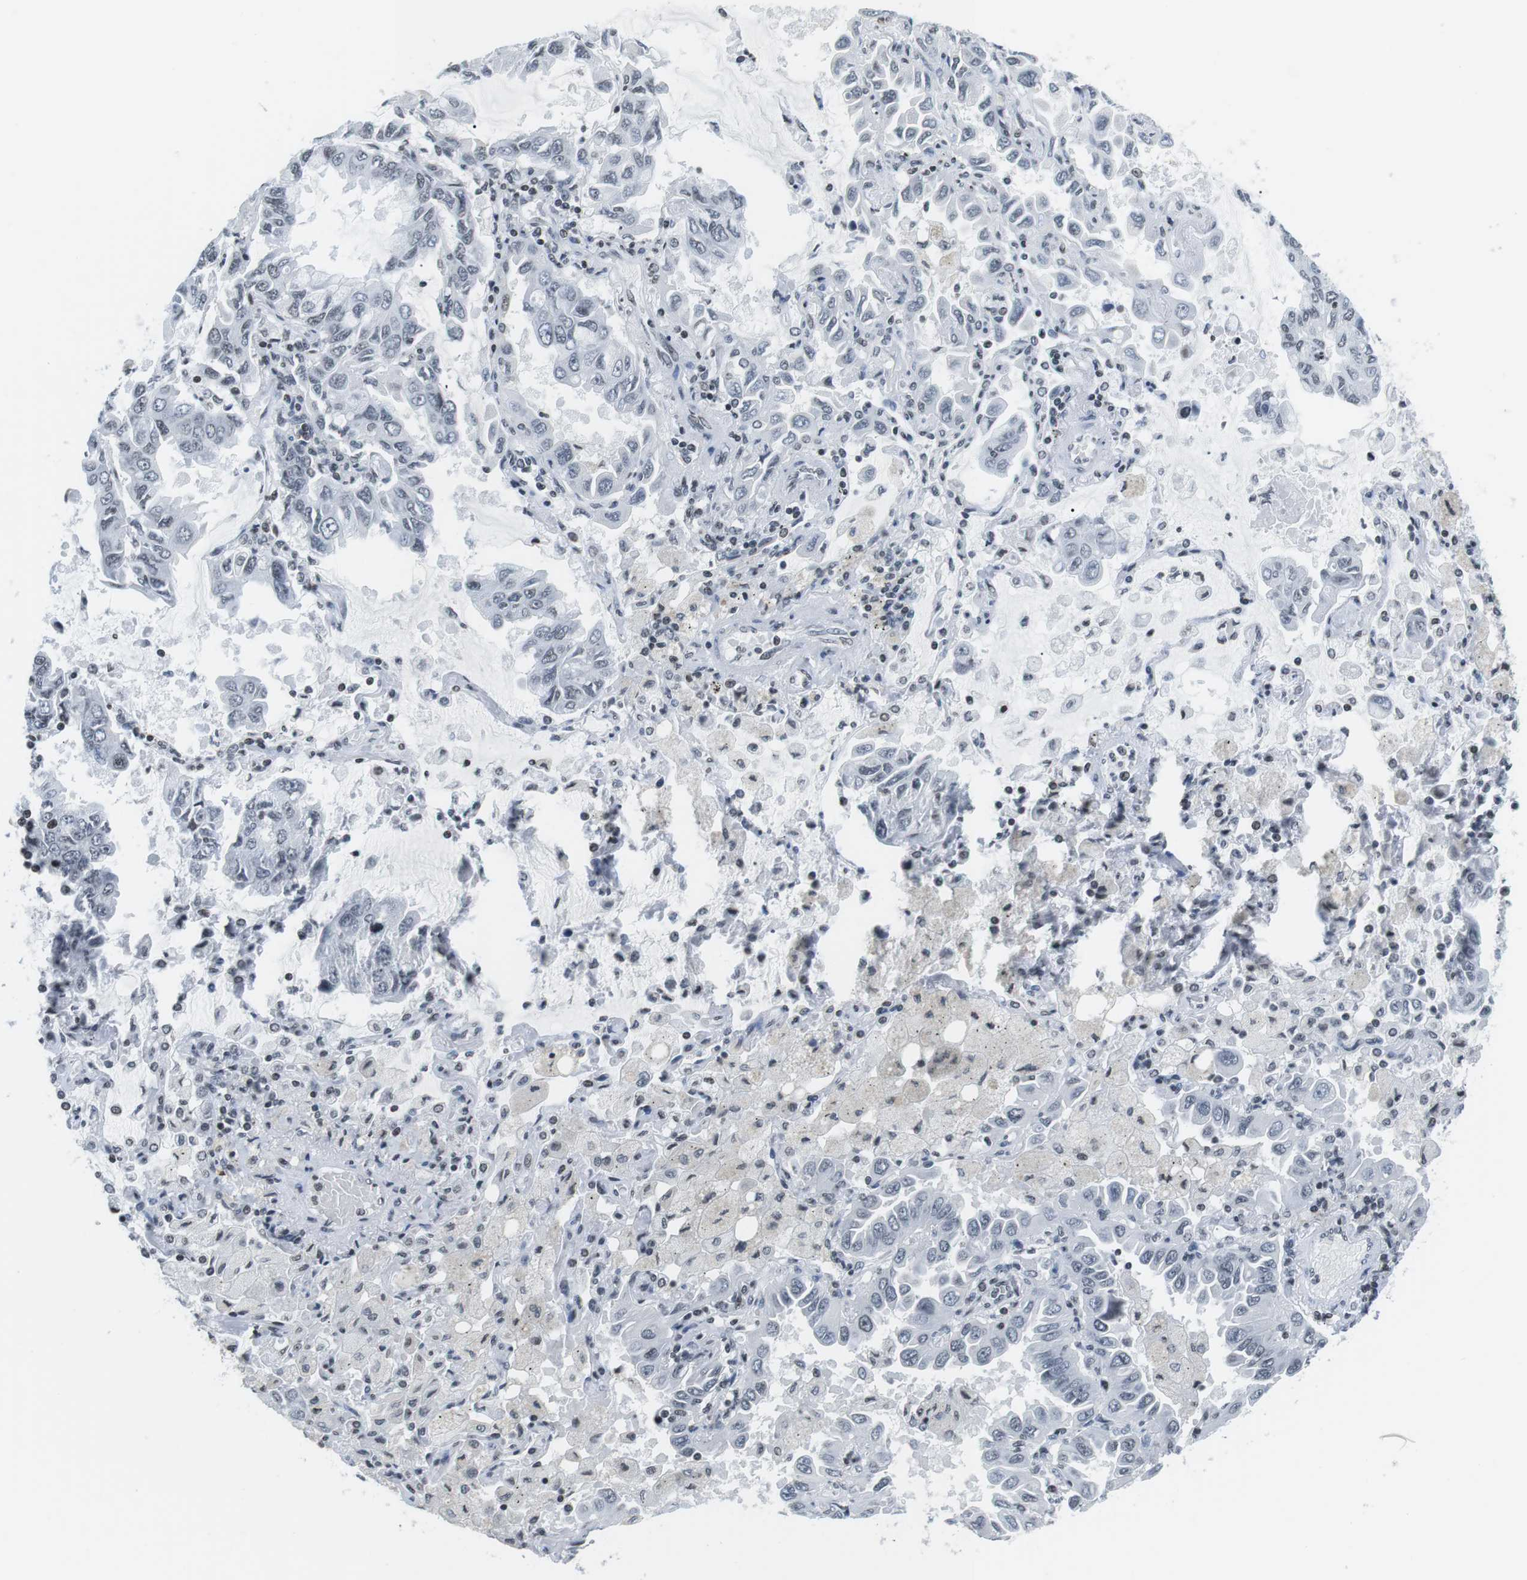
{"staining": {"intensity": "negative", "quantity": "none", "location": "none"}, "tissue": "lung cancer", "cell_type": "Tumor cells", "image_type": "cancer", "snomed": [{"axis": "morphology", "description": "Adenocarcinoma, NOS"}, {"axis": "topography", "description": "Lung"}], "caption": "This is an IHC micrograph of human adenocarcinoma (lung). There is no expression in tumor cells.", "gene": "E2F2", "patient": {"sex": "male", "age": 64}}